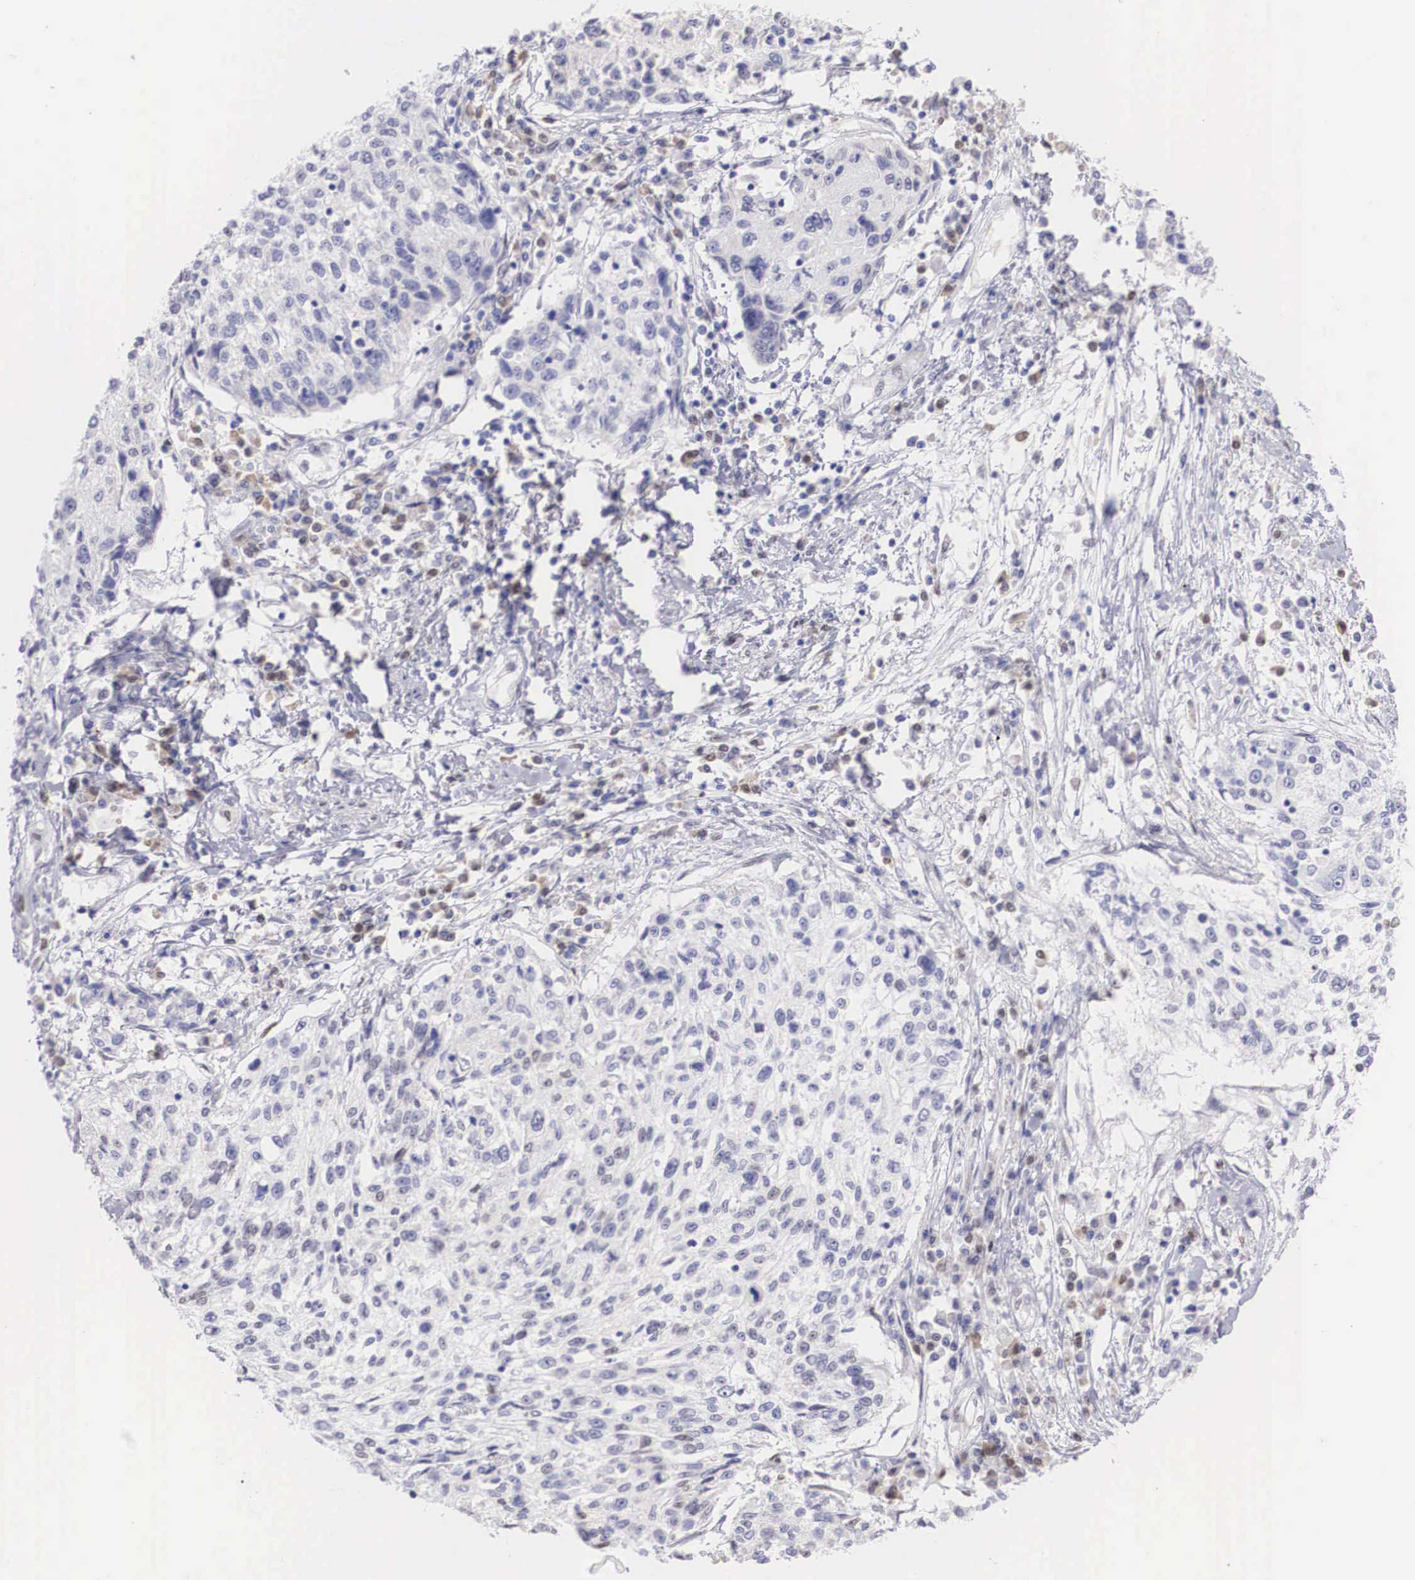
{"staining": {"intensity": "weak", "quantity": "<25%", "location": "nuclear"}, "tissue": "cervical cancer", "cell_type": "Tumor cells", "image_type": "cancer", "snomed": [{"axis": "morphology", "description": "Squamous cell carcinoma, NOS"}, {"axis": "topography", "description": "Cervix"}], "caption": "Immunohistochemistry (IHC) of squamous cell carcinoma (cervical) exhibits no staining in tumor cells. (DAB (3,3'-diaminobenzidine) immunohistochemistry visualized using brightfield microscopy, high magnification).", "gene": "HMGN5", "patient": {"sex": "female", "age": 57}}